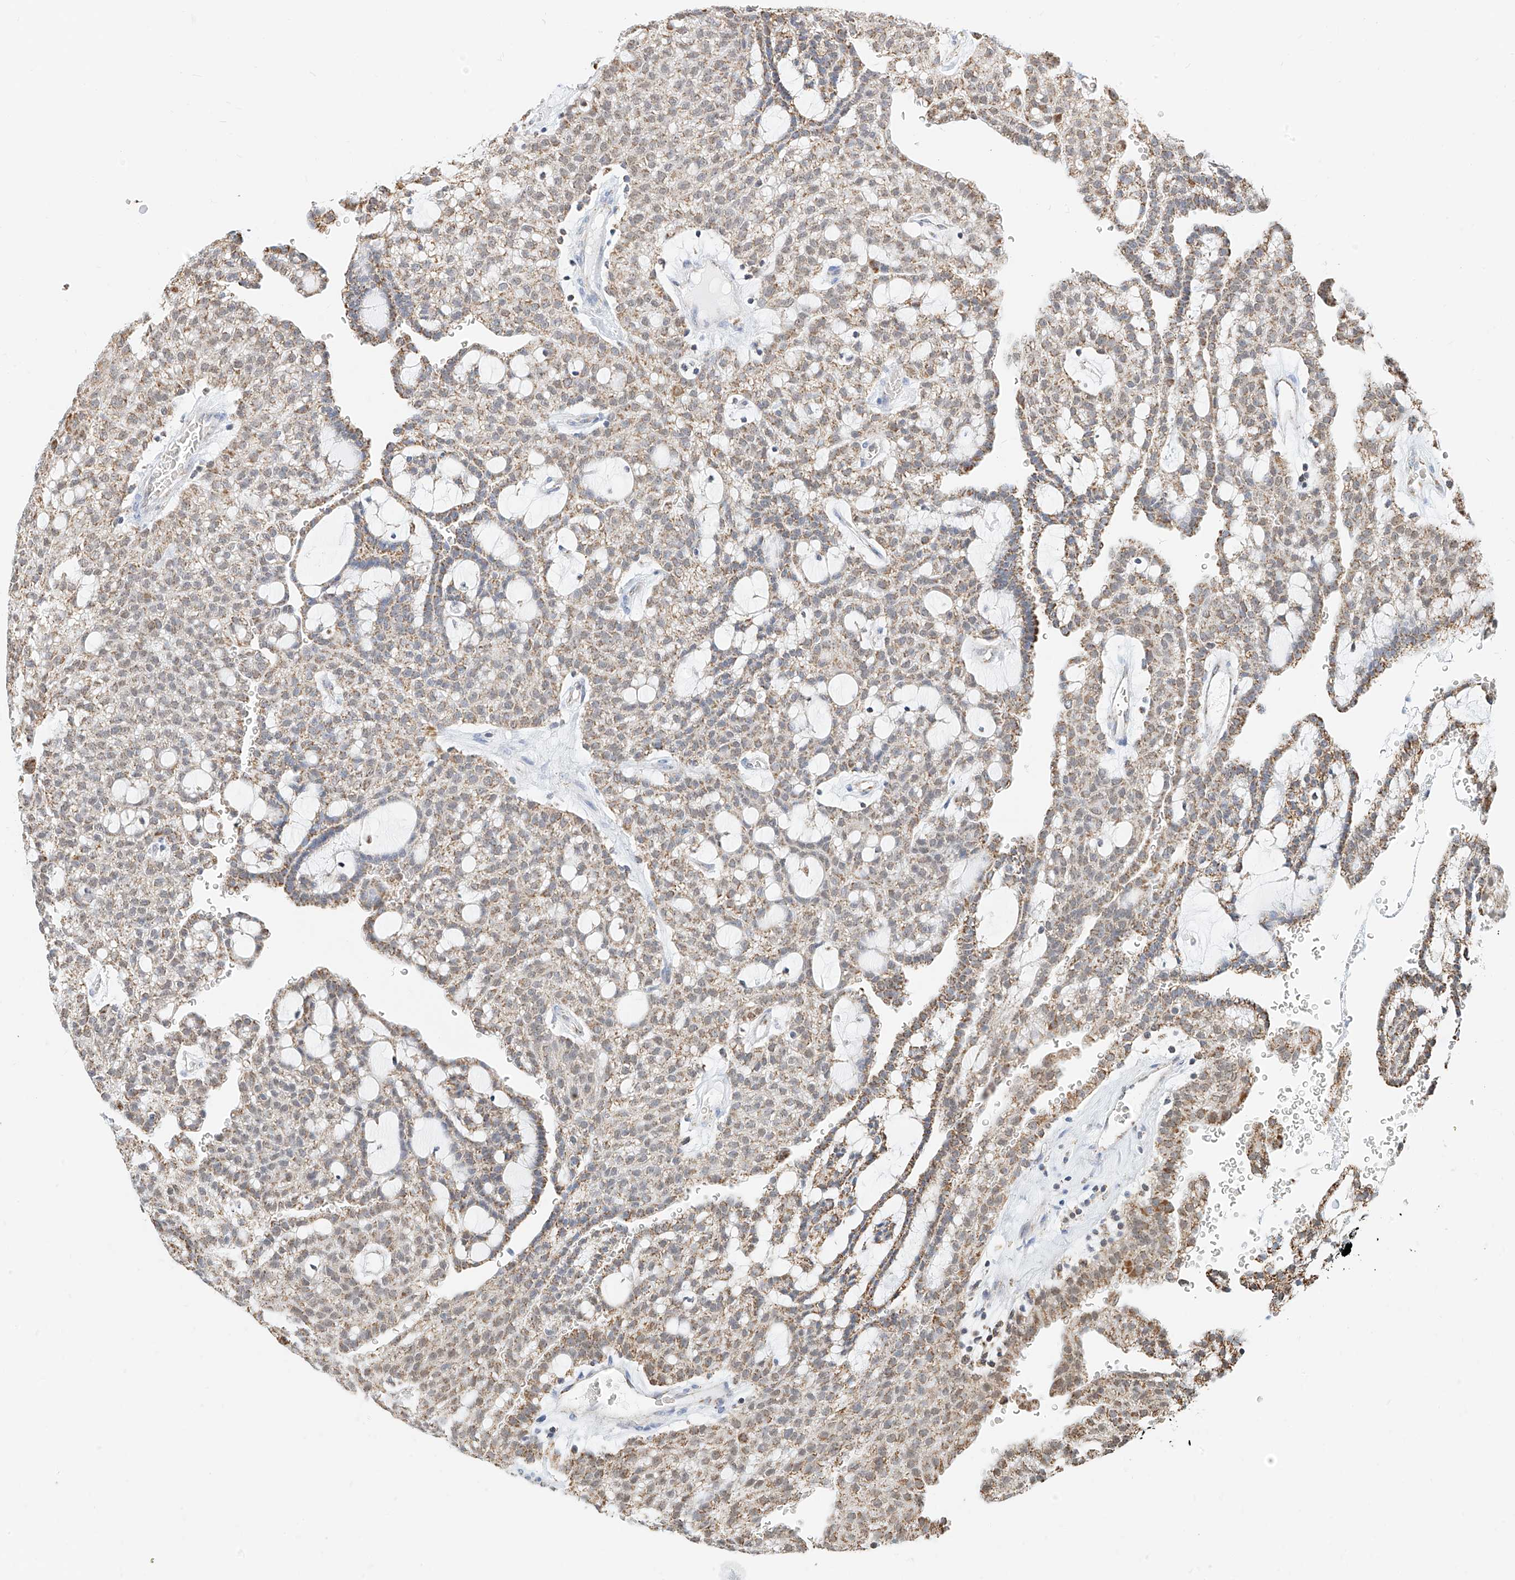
{"staining": {"intensity": "moderate", "quantity": ">75%", "location": "cytoplasmic/membranous"}, "tissue": "renal cancer", "cell_type": "Tumor cells", "image_type": "cancer", "snomed": [{"axis": "morphology", "description": "Adenocarcinoma, NOS"}, {"axis": "topography", "description": "Kidney"}], "caption": "Moderate cytoplasmic/membranous staining is appreciated in about >75% of tumor cells in renal cancer.", "gene": "NALCN", "patient": {"sex": "male", "age": 63}}